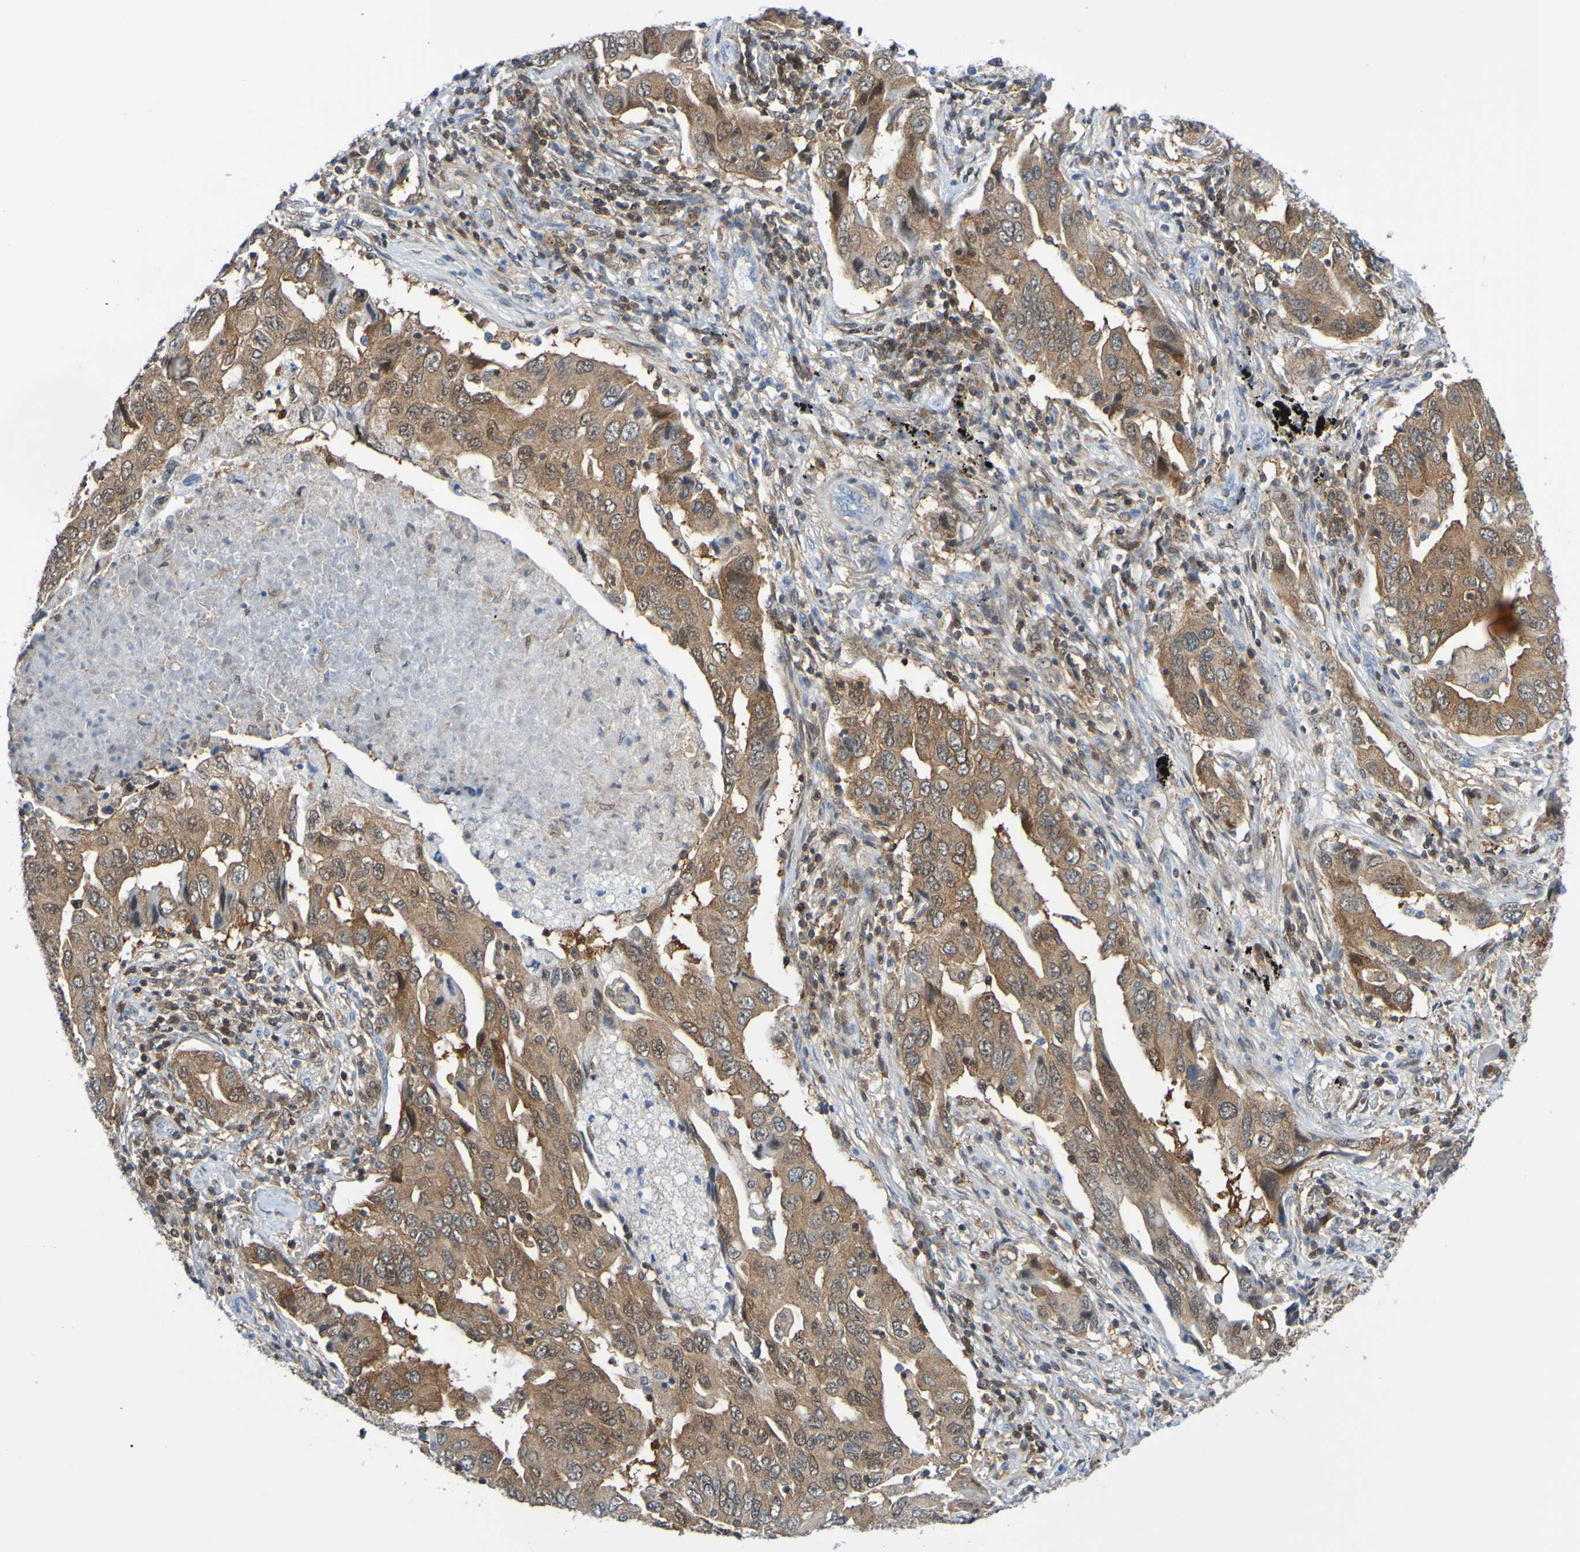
{"staining": {"intensity": "moderate", "quantity": ">75%", "location": "cytoplasmic/membranous"}, "tissue": "lung cancer", "cell_type": "Tumor cells", "image_type": "cancer", "snomed": [{"axis": "morphology", "description": "Adenocarcinoma, NOS"}, {"axis": "topography", "description": "Lung"}], "caption": "IHC (DAB (3,3'-diaminobenzidine)) staining of lung adenocarcinoma displays moderate cytoplasmic/membranous protein positivity in about >75% of tumor cells.", "gene": "ATIC", "patient": {"sex": "female", "age": 65}}